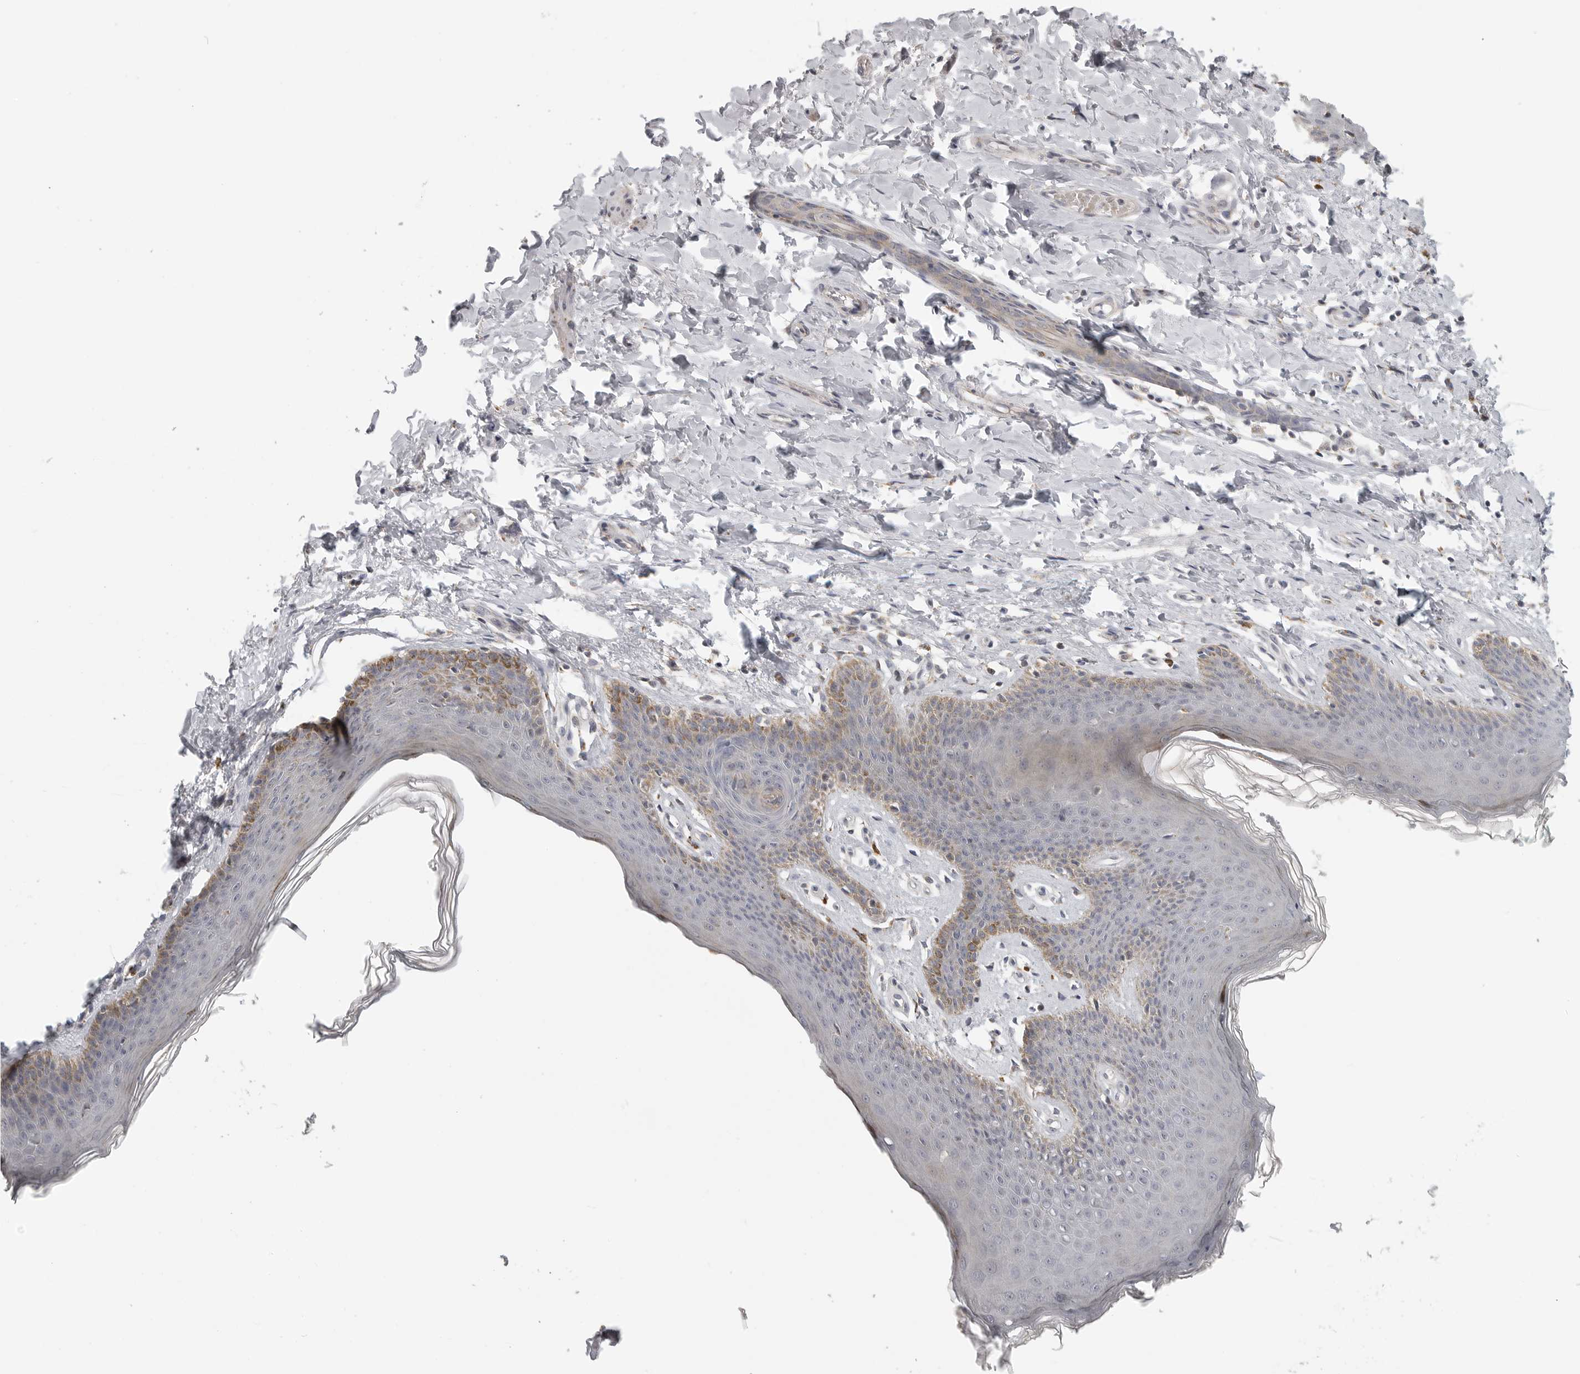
{"staining": {"intensity": "moderate", "quantity": "25%-75%", "location": "cytoplasmic/membranous"}, "tissue": "skin", "cell_type": "Epidermal cells", "image_type": "normal", "snomed": [{"axis": "morphology", "description": "Normal tissue, NOS"}, {"axis": "topography", "description": "Vulva"}], "caption": "Protein positivity by immunohistochemistry (IHC) demonstrates moderate cytoplasmic/membranous staining in about 25%-75% of epidermal cells in unremarkable skin. Using DAB (brown) and hematoxylin (blue) stains, captured at high magnification using brightfield microscopy.", "gene": "RXFP3", "patient": {"sex": "female", "age": 66}}